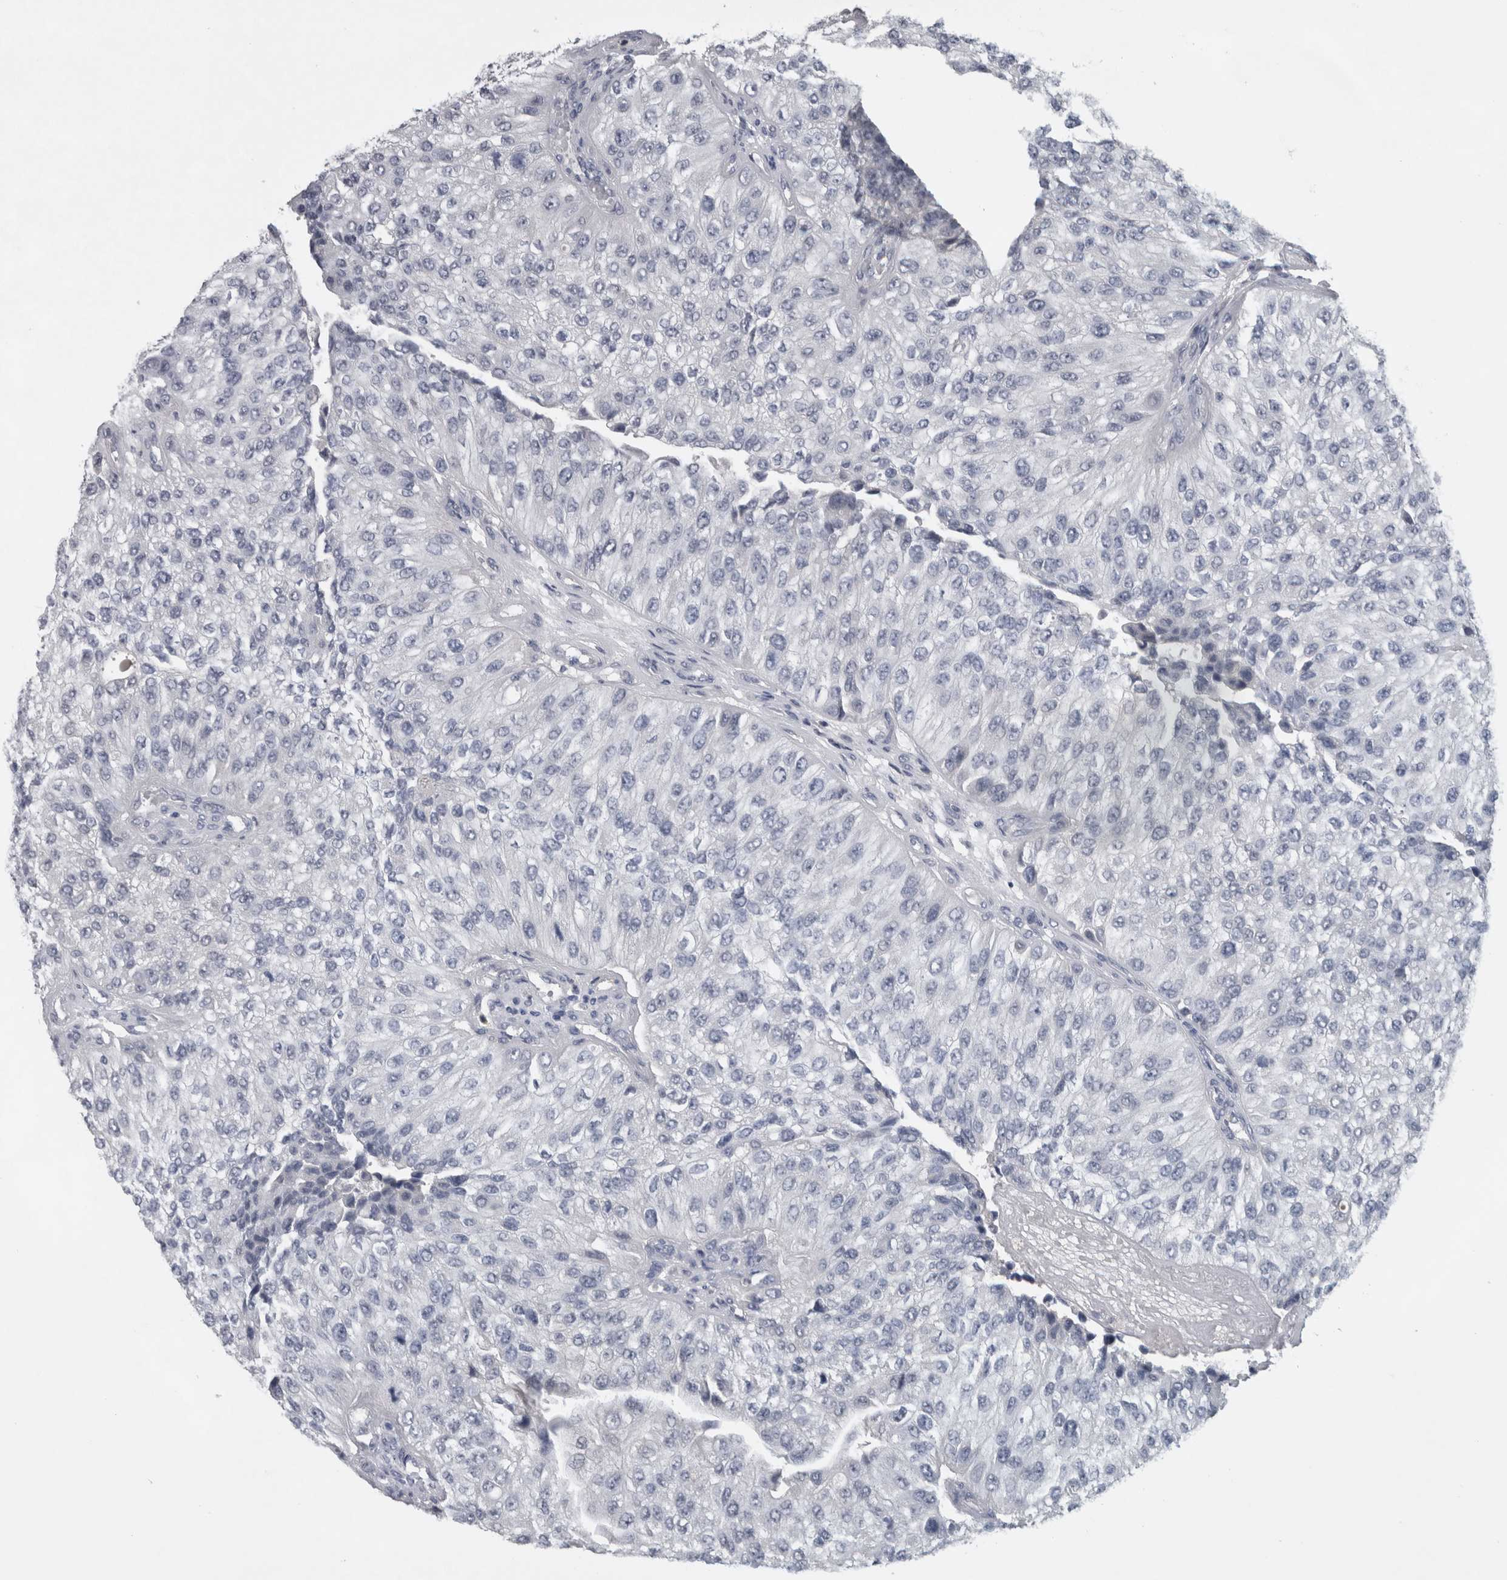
{"staining": {"intensity": "negative", "quantity": "none", "location": "none"}, "tissue": "urothelial cancer", "cell_type": "Tumor cells", "image_type": "cancer", "snomed": [{"axis": "morphology", "description": "Urothelial carcinoma, High grade"}, {"axis": "topography", "description": "Kidney"}, {"axis": "topography", "description": "Urinary bladder"}], "caption": "Urothelial cancer was stained to show a protein in brown. There is no significant positivity in tumor cells. The staining is performed using DAB brown chromogen with nuclei counter-stained in using hematoxylin.", "gene": "NAPRT", "patient": {"sex": "male", "age": 77}}